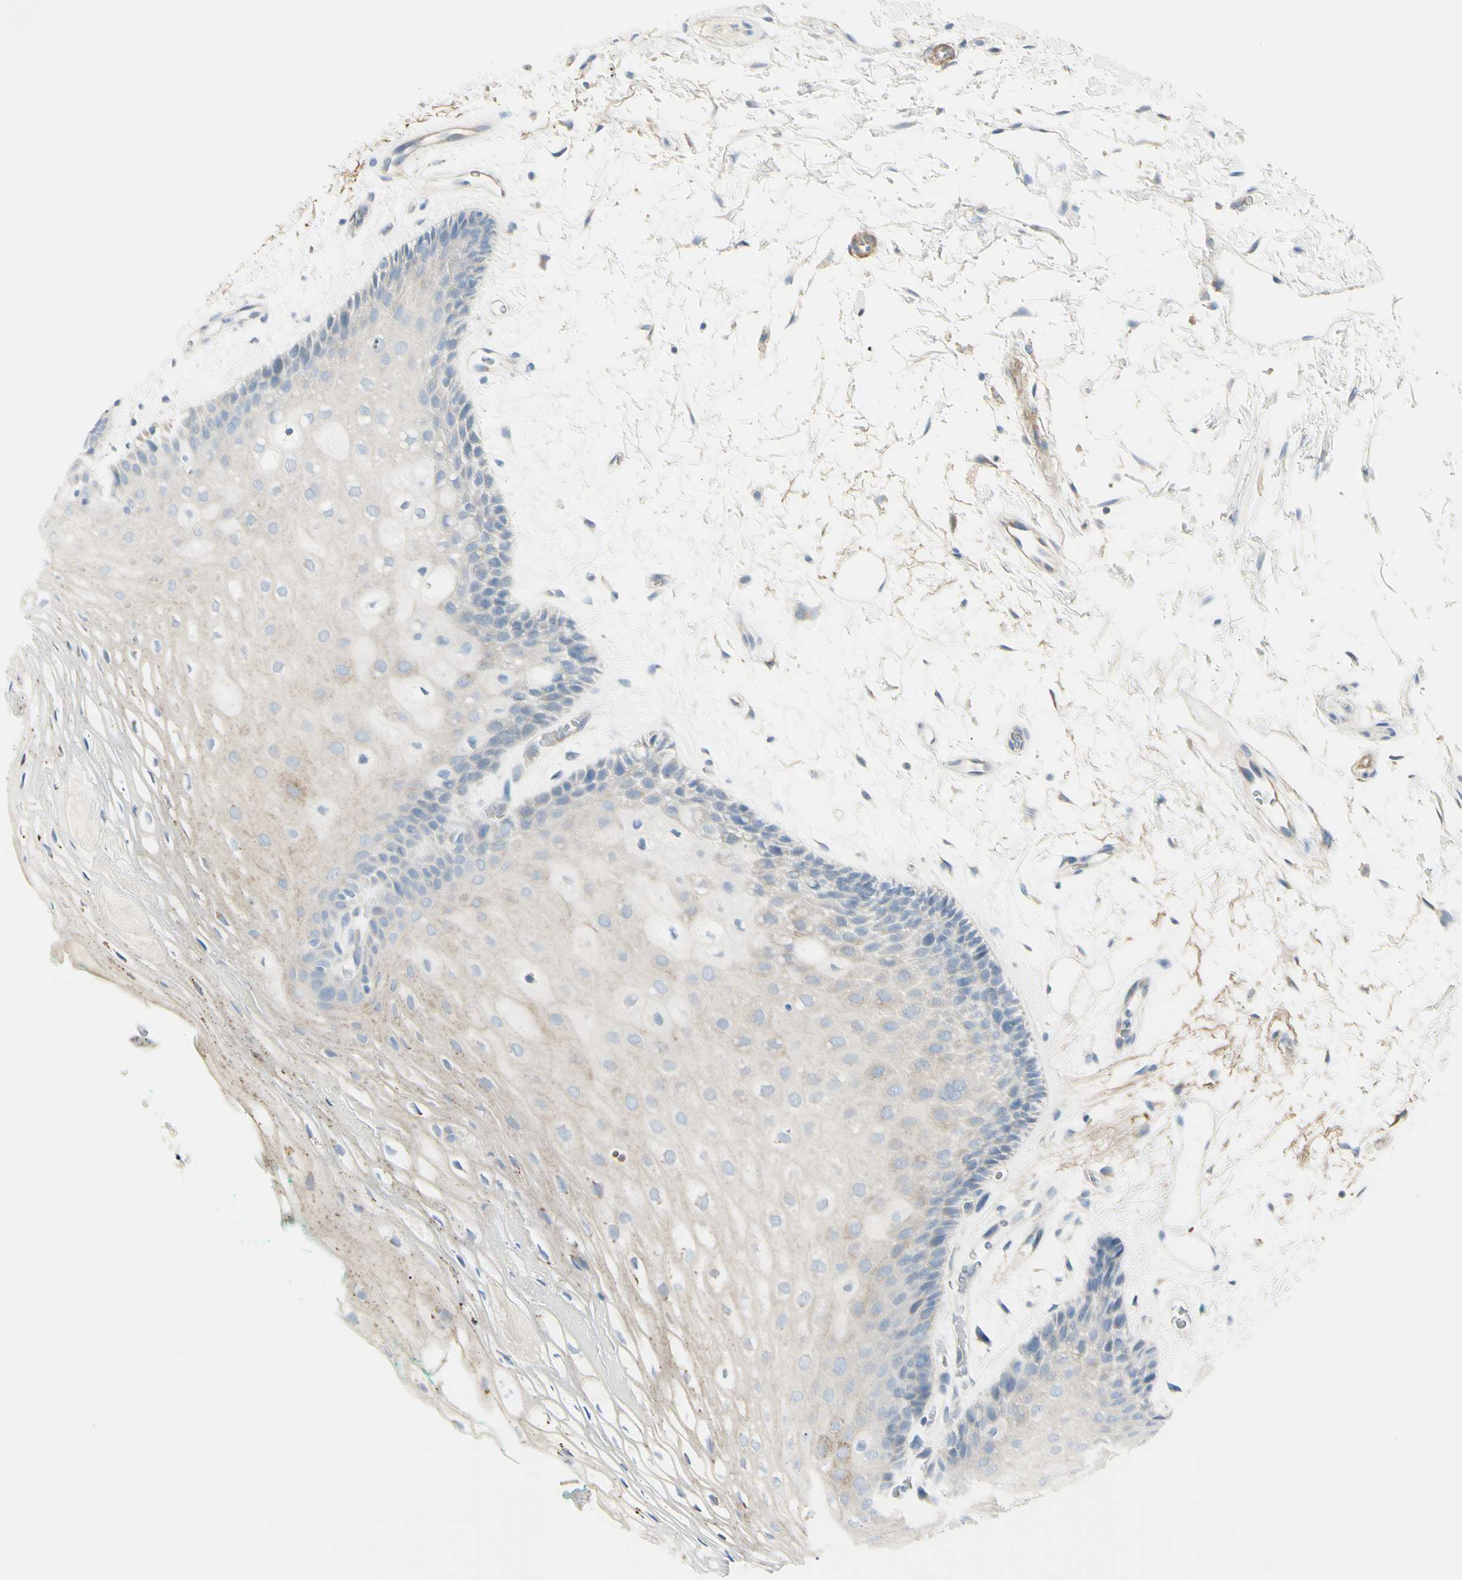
{"staining": {"intensity": "negative", "quantity": "none", "location": "none"}, "tissue": "oral mucosa", "cell_type": "Squamous epithelial cells", "image_type": "normal", "snomed": [{"axis": "morphology", "description": "Normal tissue, NOS"}, {"axis": "topography", "description": "Skeletal muscle"}, {"axis": "topography", "description": "Oral tissue"}, {"axis": "topography", "description": "Peripheral nerve tissue"}], "caption": "Immunohistochemistry (IHC) photomicrograph of benign oral mucosa: oral mucosa stained with DAB reveals no significant protein expression in squamous epithelial cells. (DAB immunohistochemistry (IHC), high magnification).", "gene": "NCBP2L", "patient": {"sex": "female", "age": 84}}